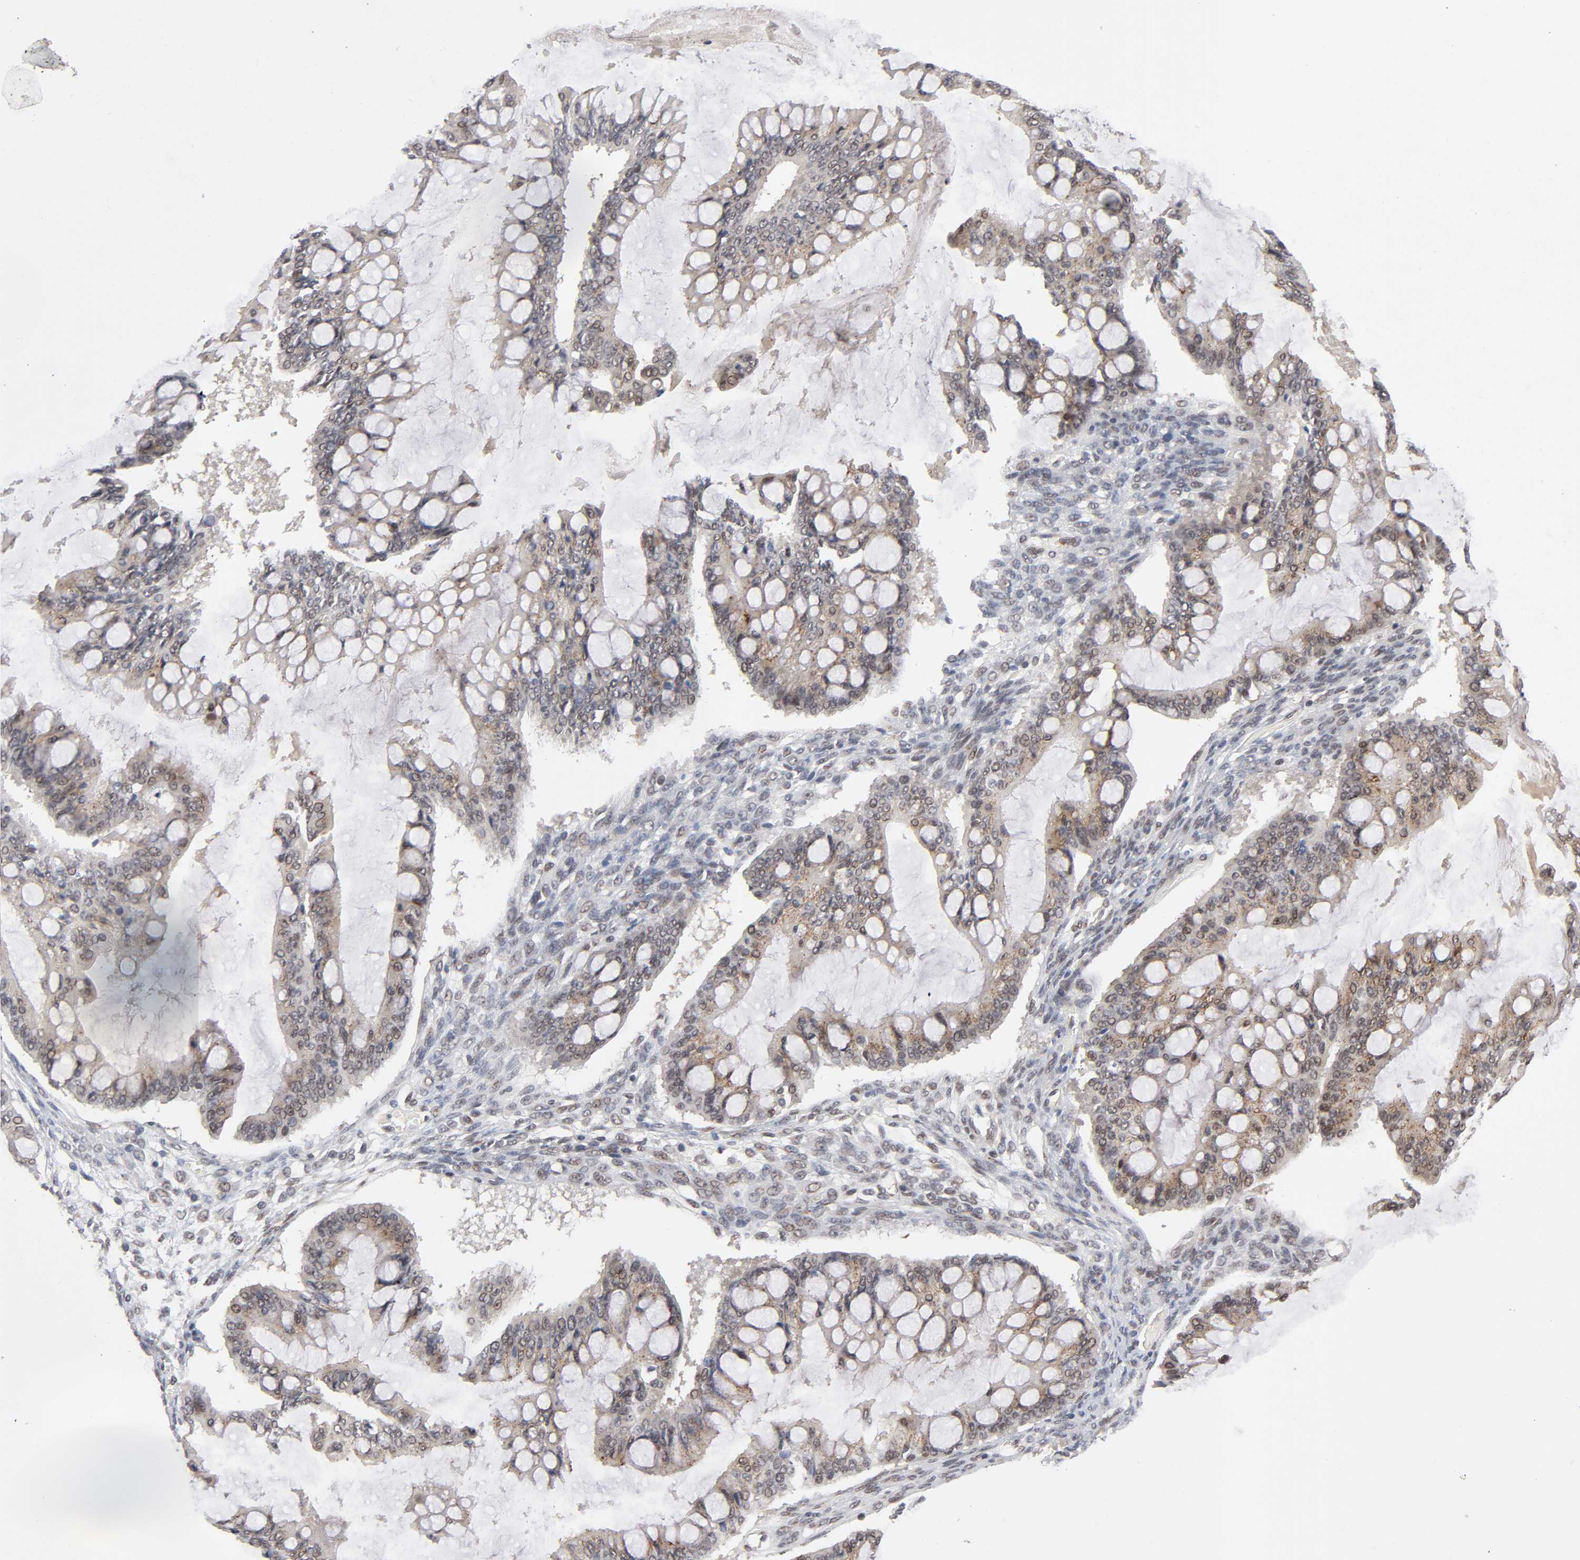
{"staining": {"intensity": "moderate", "quantity": ">75%", "location": "cytoplasmic/membranous,nuclear"}, "tissue": "ovarian cancer", "cell_type": "Tumor cells", "image_type": "cancer", "snomed": [{"axis": "morphology", "description": "Cystadenocarcinoma, mucinous, NOS"}, {"axis": "topography", "description": "Ovary"}], "caption": "IHC of human ovarian mucinous cystadenocarcinoma demonstrates medium levels of moderate cytoplasmic/membranous and nuclear staining in approximately >75% of tumor cells. (DAB (3,3'-diaminobenzidine) IHC with brightfield microscopy, high magnification).", "gene": "EP300", "patient": {"sex": "female", "age": 73}}